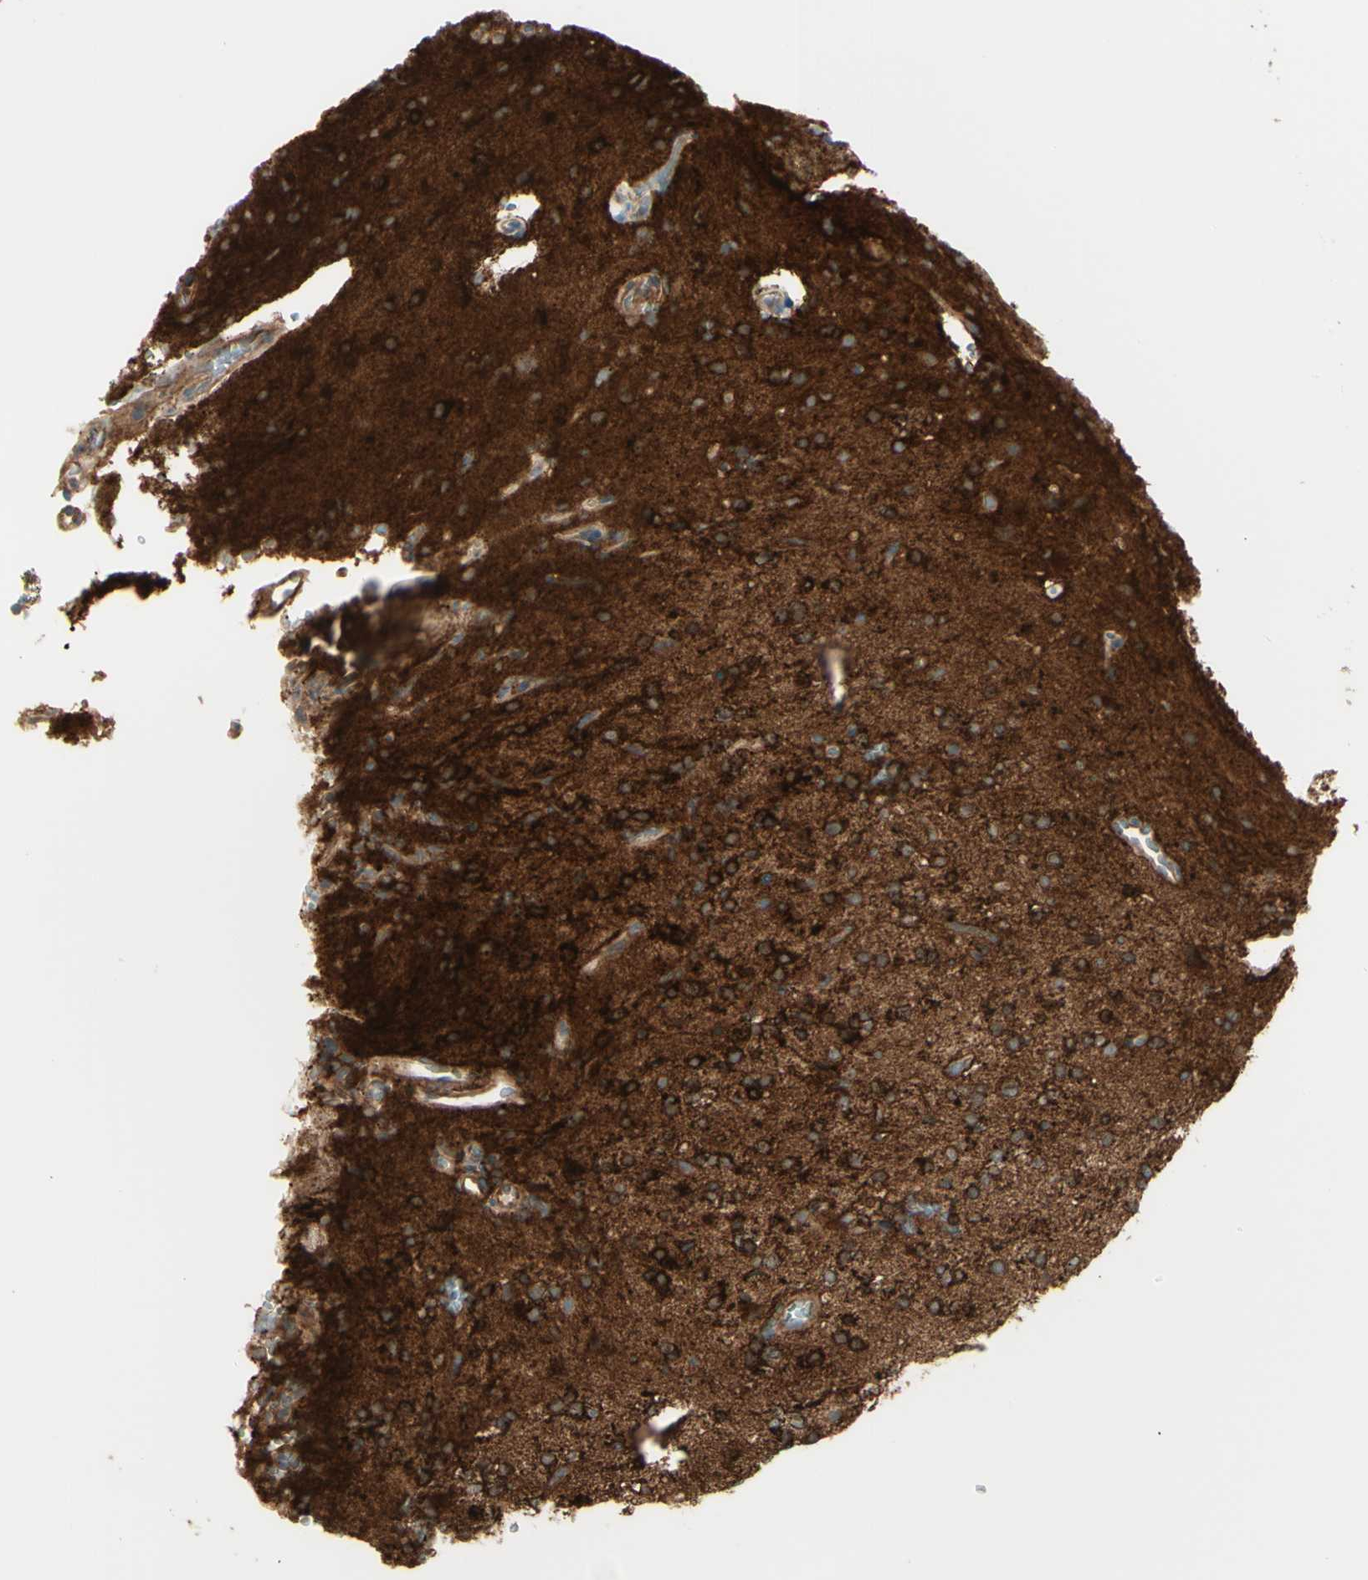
{"staining": {"intensity": "strong", "quantity": ">75%", "location": "cytoplasmic/membranous"}, "tissue": "glioma", "cell_type": "Tumor cells", "image_type": "cancer", "snomed": [{"axis": "morphology", "description": "Glioma, malignant, High grade"}, {"axis": "topography", "description": "Brain"}], "caption": "Protein expression analysis of malignant glioma (high-grade) exhibits strong cytoplasmic/membranous expression in about >75% of tumor cells. The staining is performed using DAB brown chromogen to label protein expression. The nuclei are counter-stained blue using hematoxylin.", "gene": "PCDHGA2", "patient": {"sex": "male", "age": 47}}